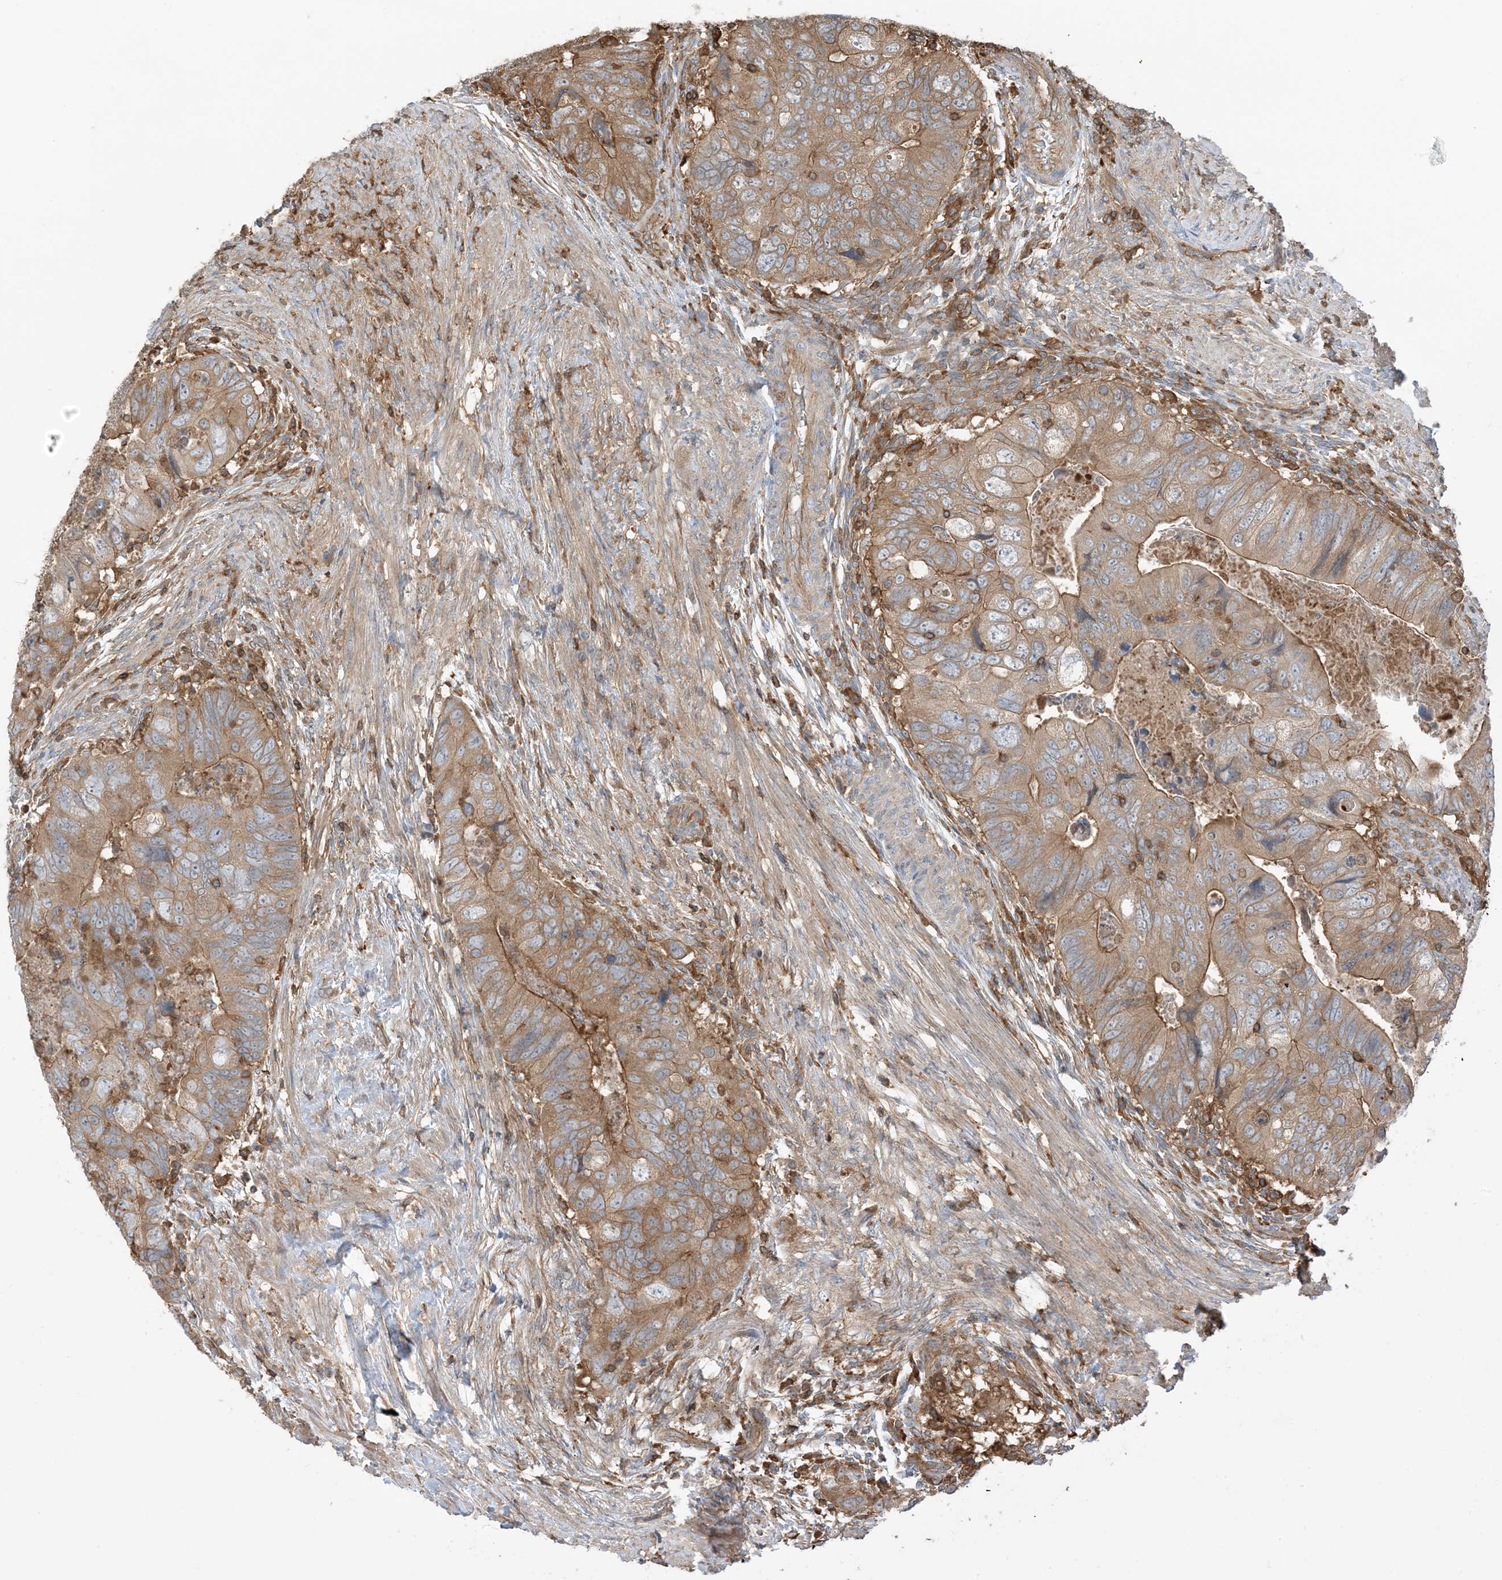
{"staining": {"intensity": "moderate", "quantity": ">75%", "location": "cytoplasmic/membranous"}, "tissue": "colorectal cancer", "cell_type": "Tumor cells", "image_type": "cancer", "snomed": [{"axis": "morphology", "description": "Adenocarcinoma, NOS"}, {"axis": "topography", "description": "Rectum"}], "caption": "A histopathology image showing moderate cytoplasmic/membranous staining in approximately >75% of tumor cells in adenocarcinoma (colorectal), as visualized by brown immunohistochemical staining.", "gene": "CAPZB", "patient": {"sex": "male", "age": 63}}